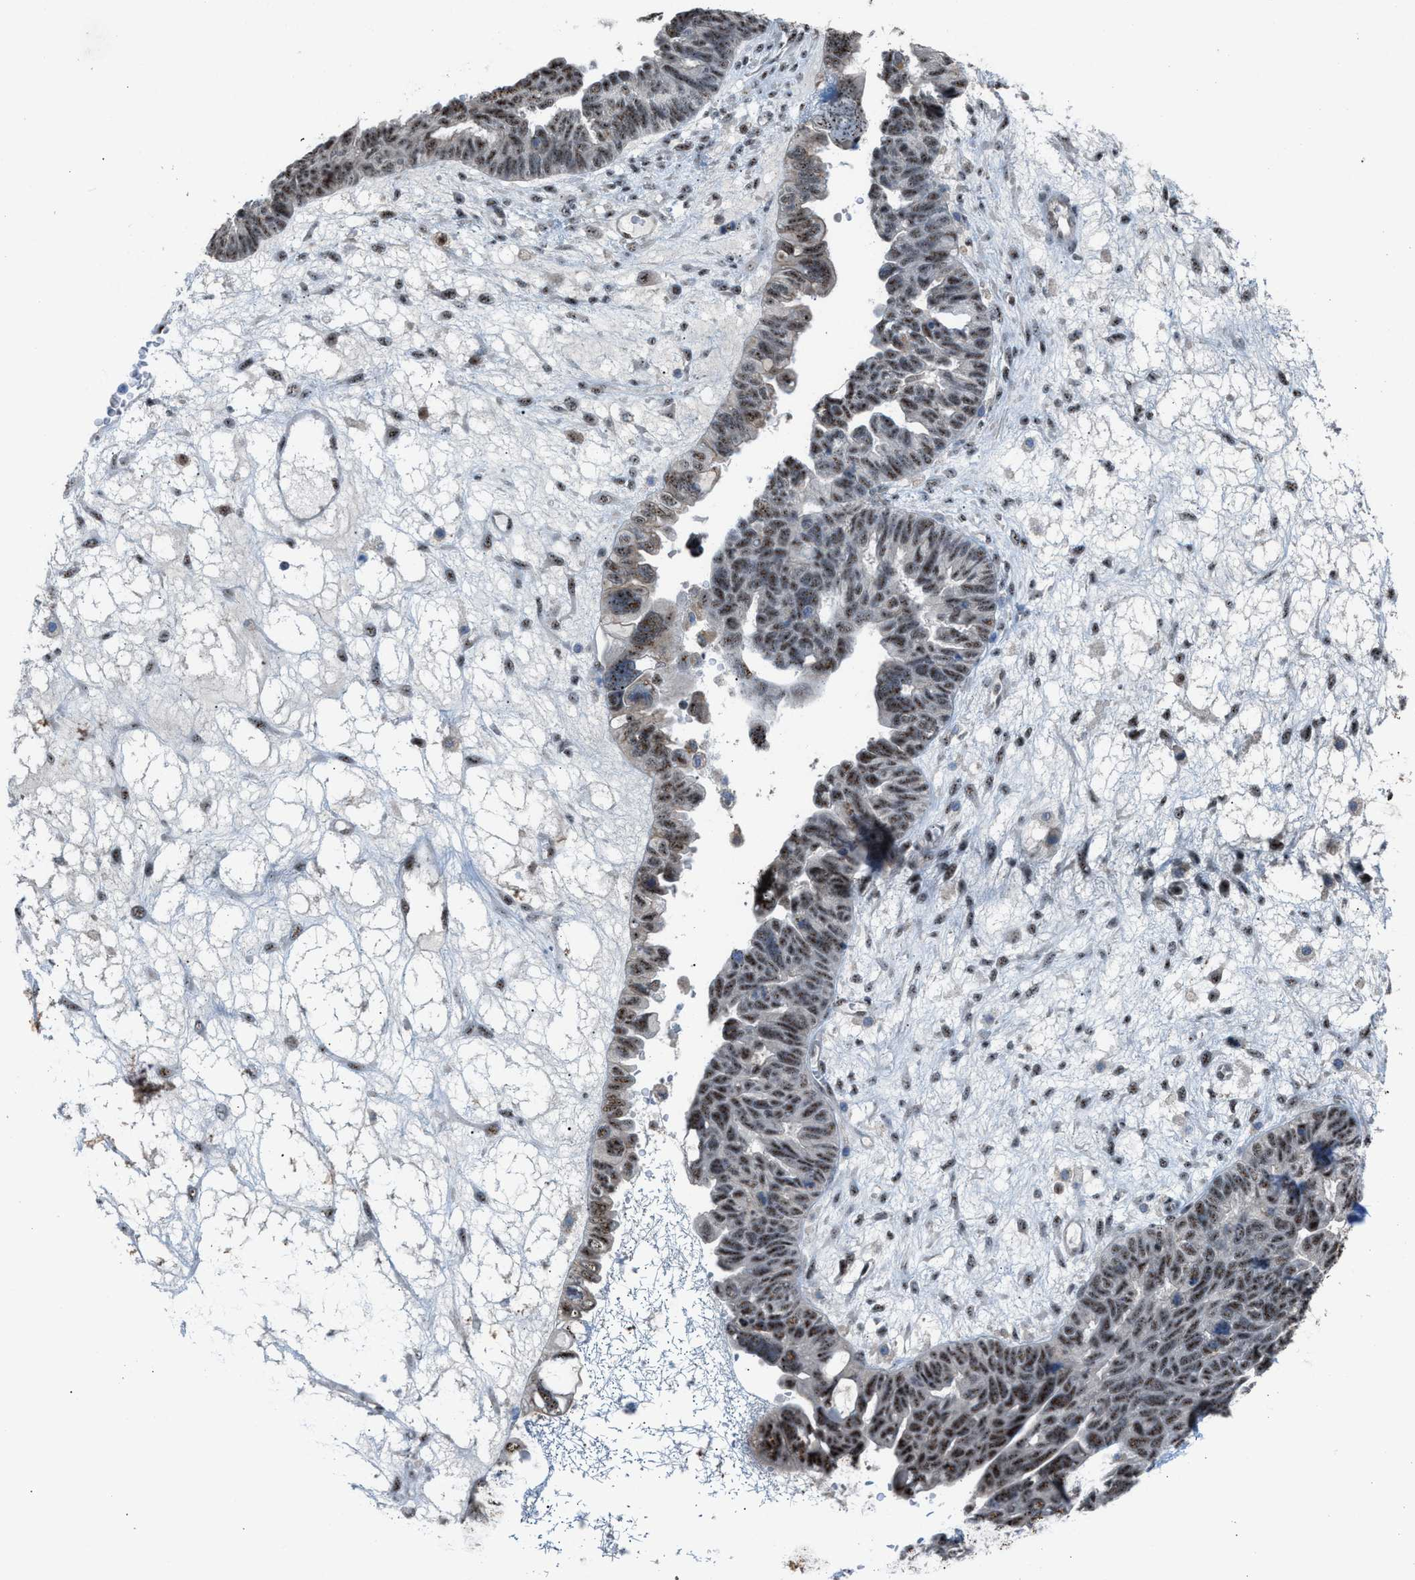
{"staining": {"intensity": "moderate", "quantity": ">75%", "location": "nuclear"}, "tissue": "ovarian cancer", "cell_type": "Tumor cells", "image_type": "cancer", "snomed": [{"axis": "morphology", "description": "Cystadenocarcinoma, serous, NOS"}, {"axis": "topography", "description": "Ovary"}], "caption": "Approximately >75% of tumor cells in human serous cystadenocarcinoma (ovarian) display moderate nuclear protein positivity as visualized by brown immunohistochemical staining.", "gene": "CENPP", "patient": {"sex": "female", "age": 79}}